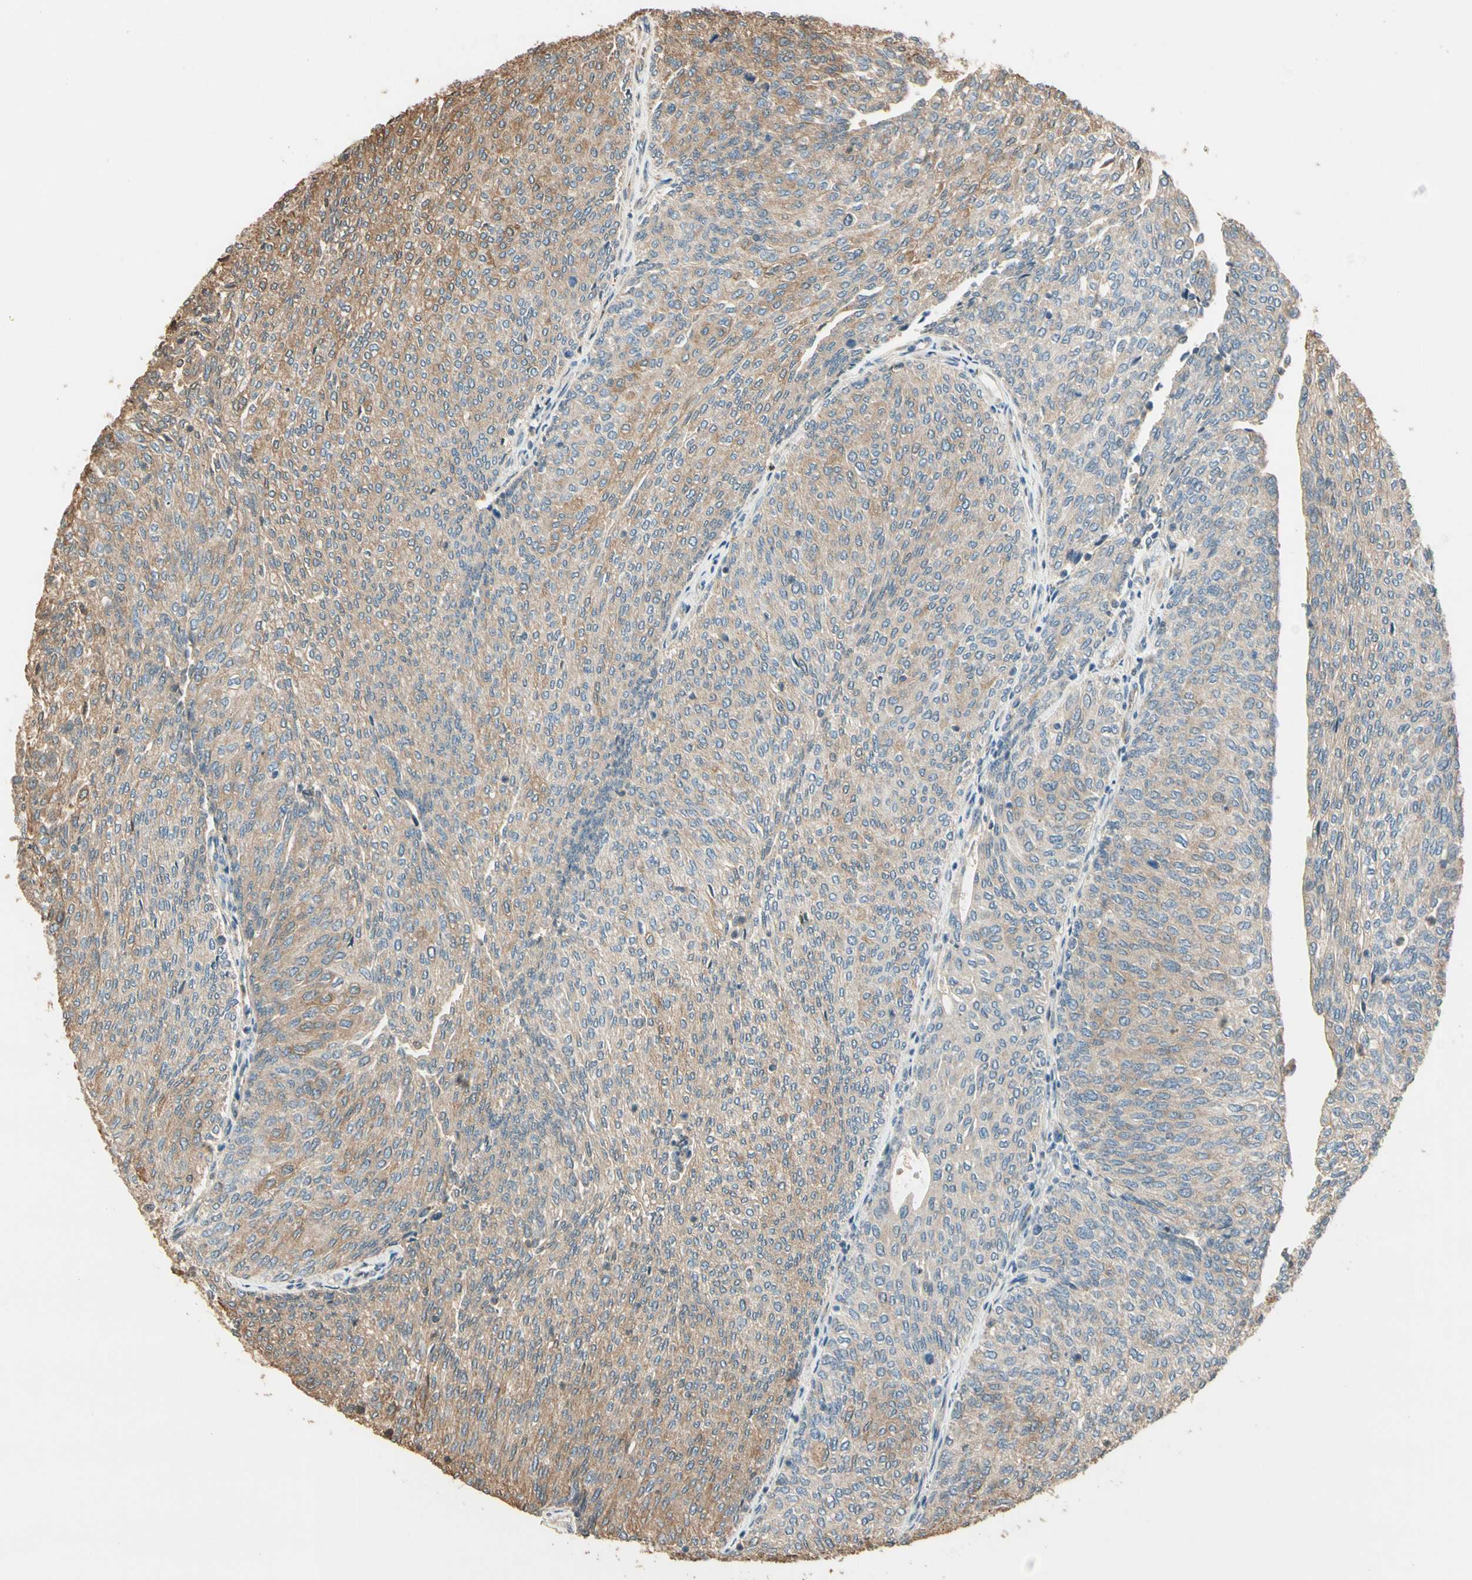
{"staining": {"intensity": "weak", "quantity": ">75%", "location": "cytoplasmic/membranous"}, "tissue": "urothelial cancer", "cell_type": "Tumor cells", "image_type": "cancer", "snomed": [{"axis": "morphology", "description": "Urothelial carcinoma, Low grade"}, {"axis": "topography", "description": "Urinary bladder"}], "caption": "Human urothelial cancer stained with a brown dye displays weak cytoplasmic/membranous positive positivity in about >75% of tumor cells.", "gene": "CDH6", "patient": {"sex": "female", "age": 79}}